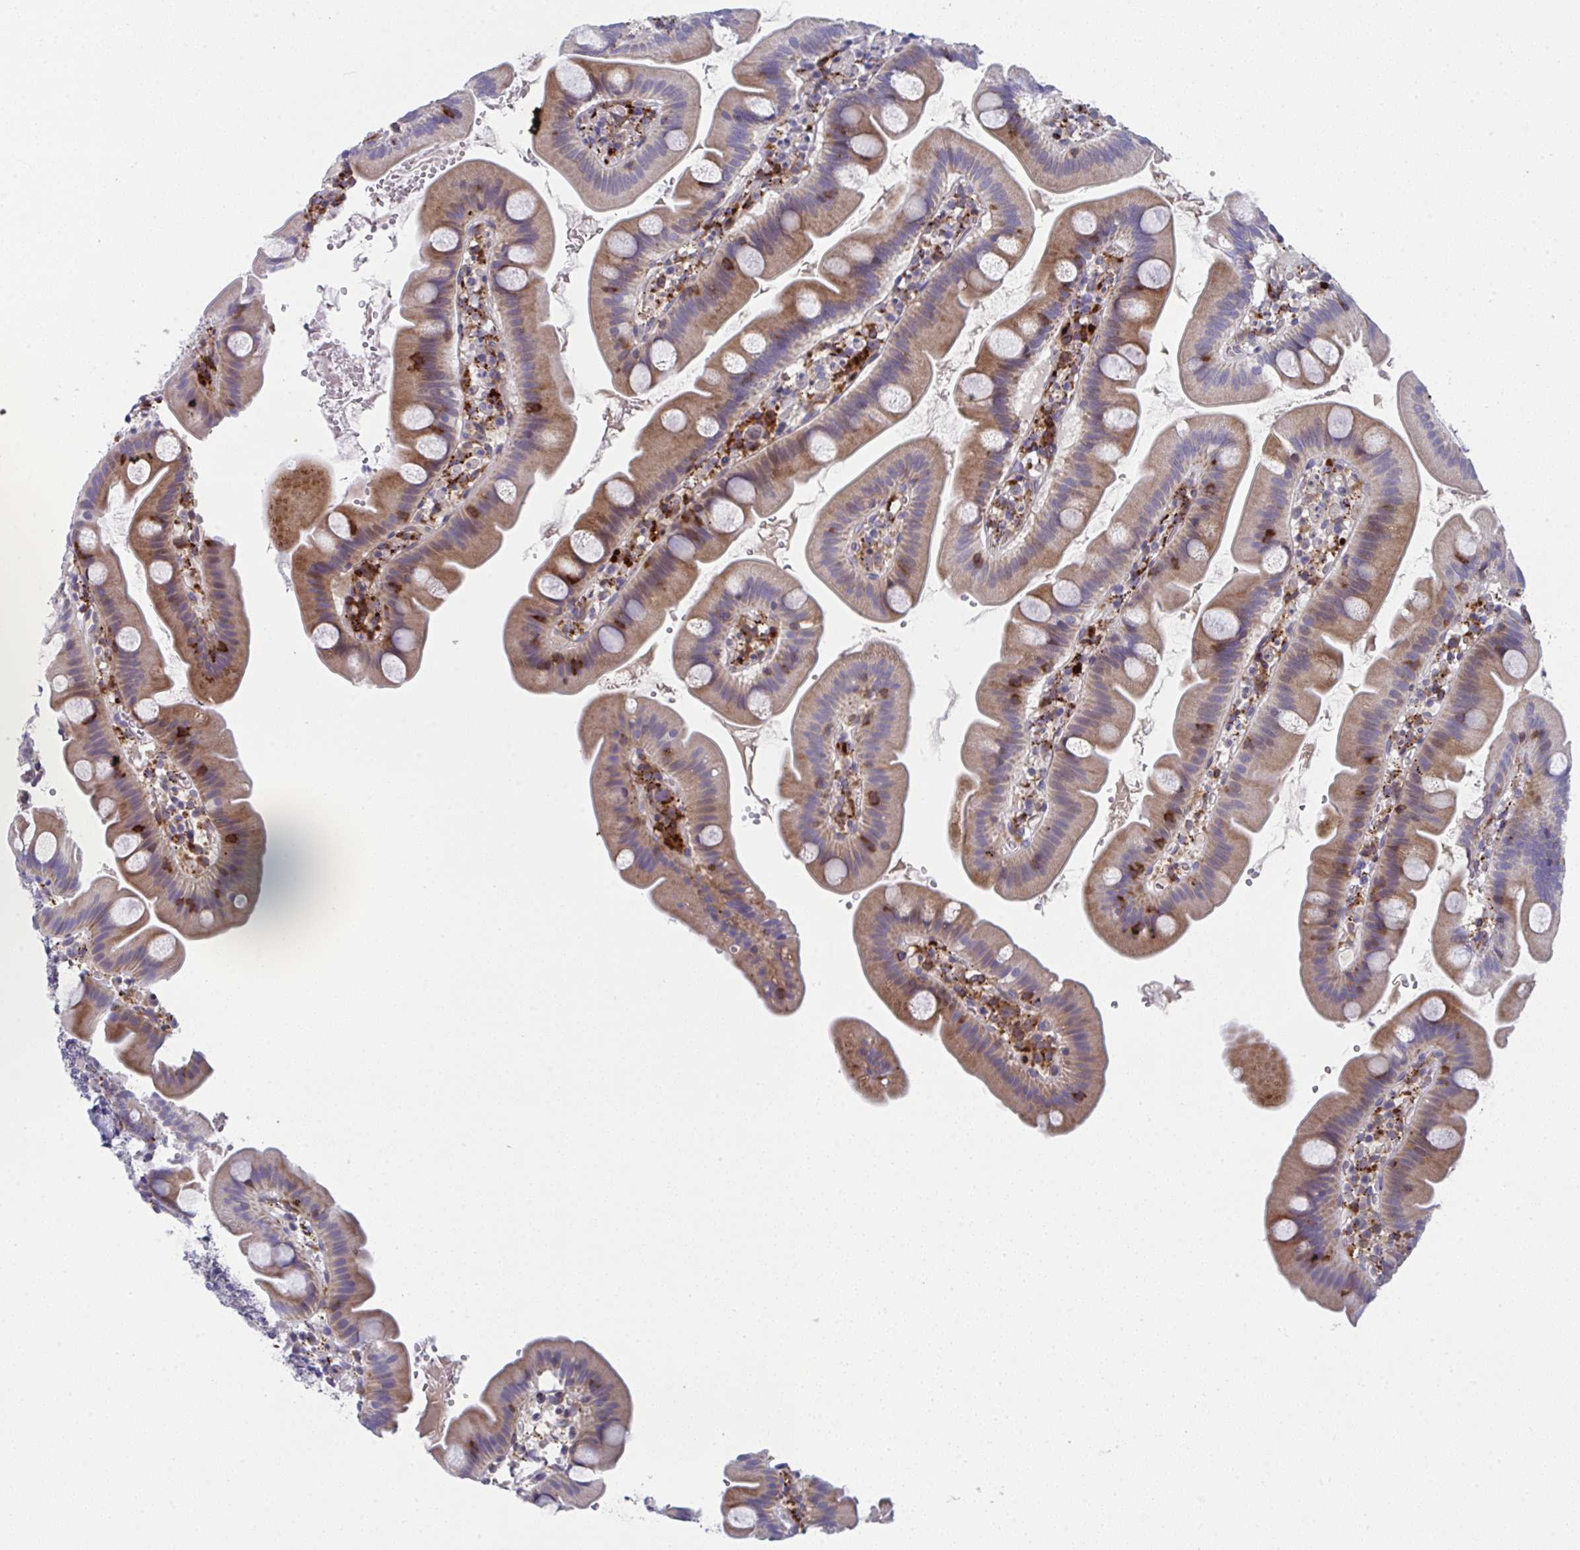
{"staining": {"intensity": "moderate", "quantity": "25%-75%", "location": "cytoplasmic/membranous"}, "tissue": "small intestine", "cell_type": "Glandular cells", "image_type": "normal", "snomed": [{"axis": "morphology", "description": "Normal tissue, NOS"}, {"axis": "topography", "description": "Small intestine"}], "caption": "This is a micrograph of IHC staining of benign small intestine, which shows moderate positivity in the cytoplasmic/membranous of glandular cells.", "gene": "AOC2", "patient": {"sex": "female", "age": 68}}